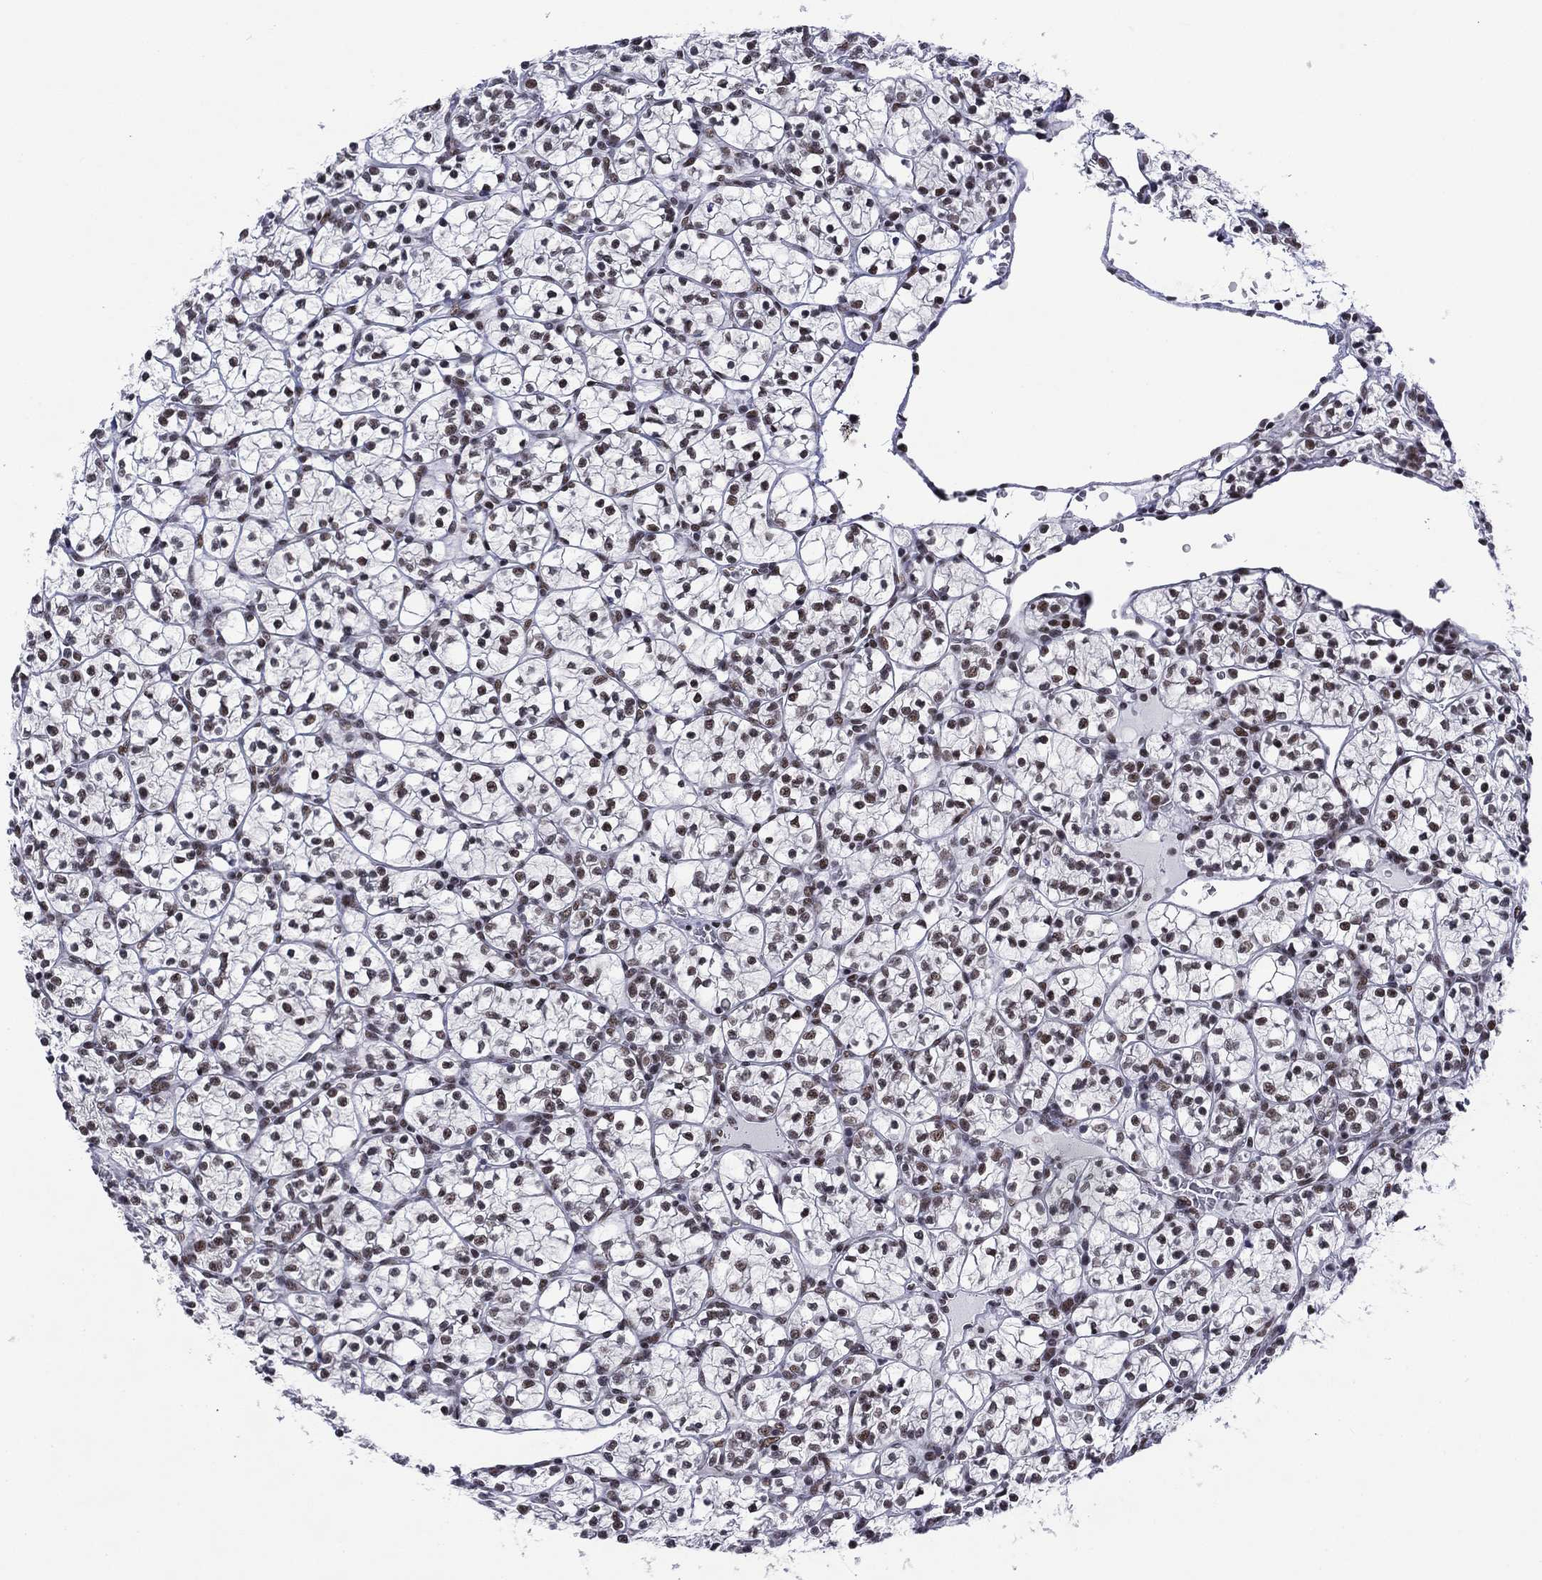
{"staining": {"intensity": "weak", "quantity": "25%-75%", "location": "nuclear"}, "tissue": "renal cancer", "cell_type": "Tumor cells", "image_type": "cancer", "snomed": [{"axis": "morphology", "description": "Adenocarcinoma, NOS"}, {"axis": "topography", "description": "Kidney"}], "caption": "Renal adenocarcinoma was stained to show a protein in brown. There is low levels of weak nuclear positivity in approximately 25%-75% of tumor cells. Ihc stains the protein of interest in brown and the nuclei are stained blue.", "gene": "ETV5", "patient": {"sex": "female", "age": 89}}